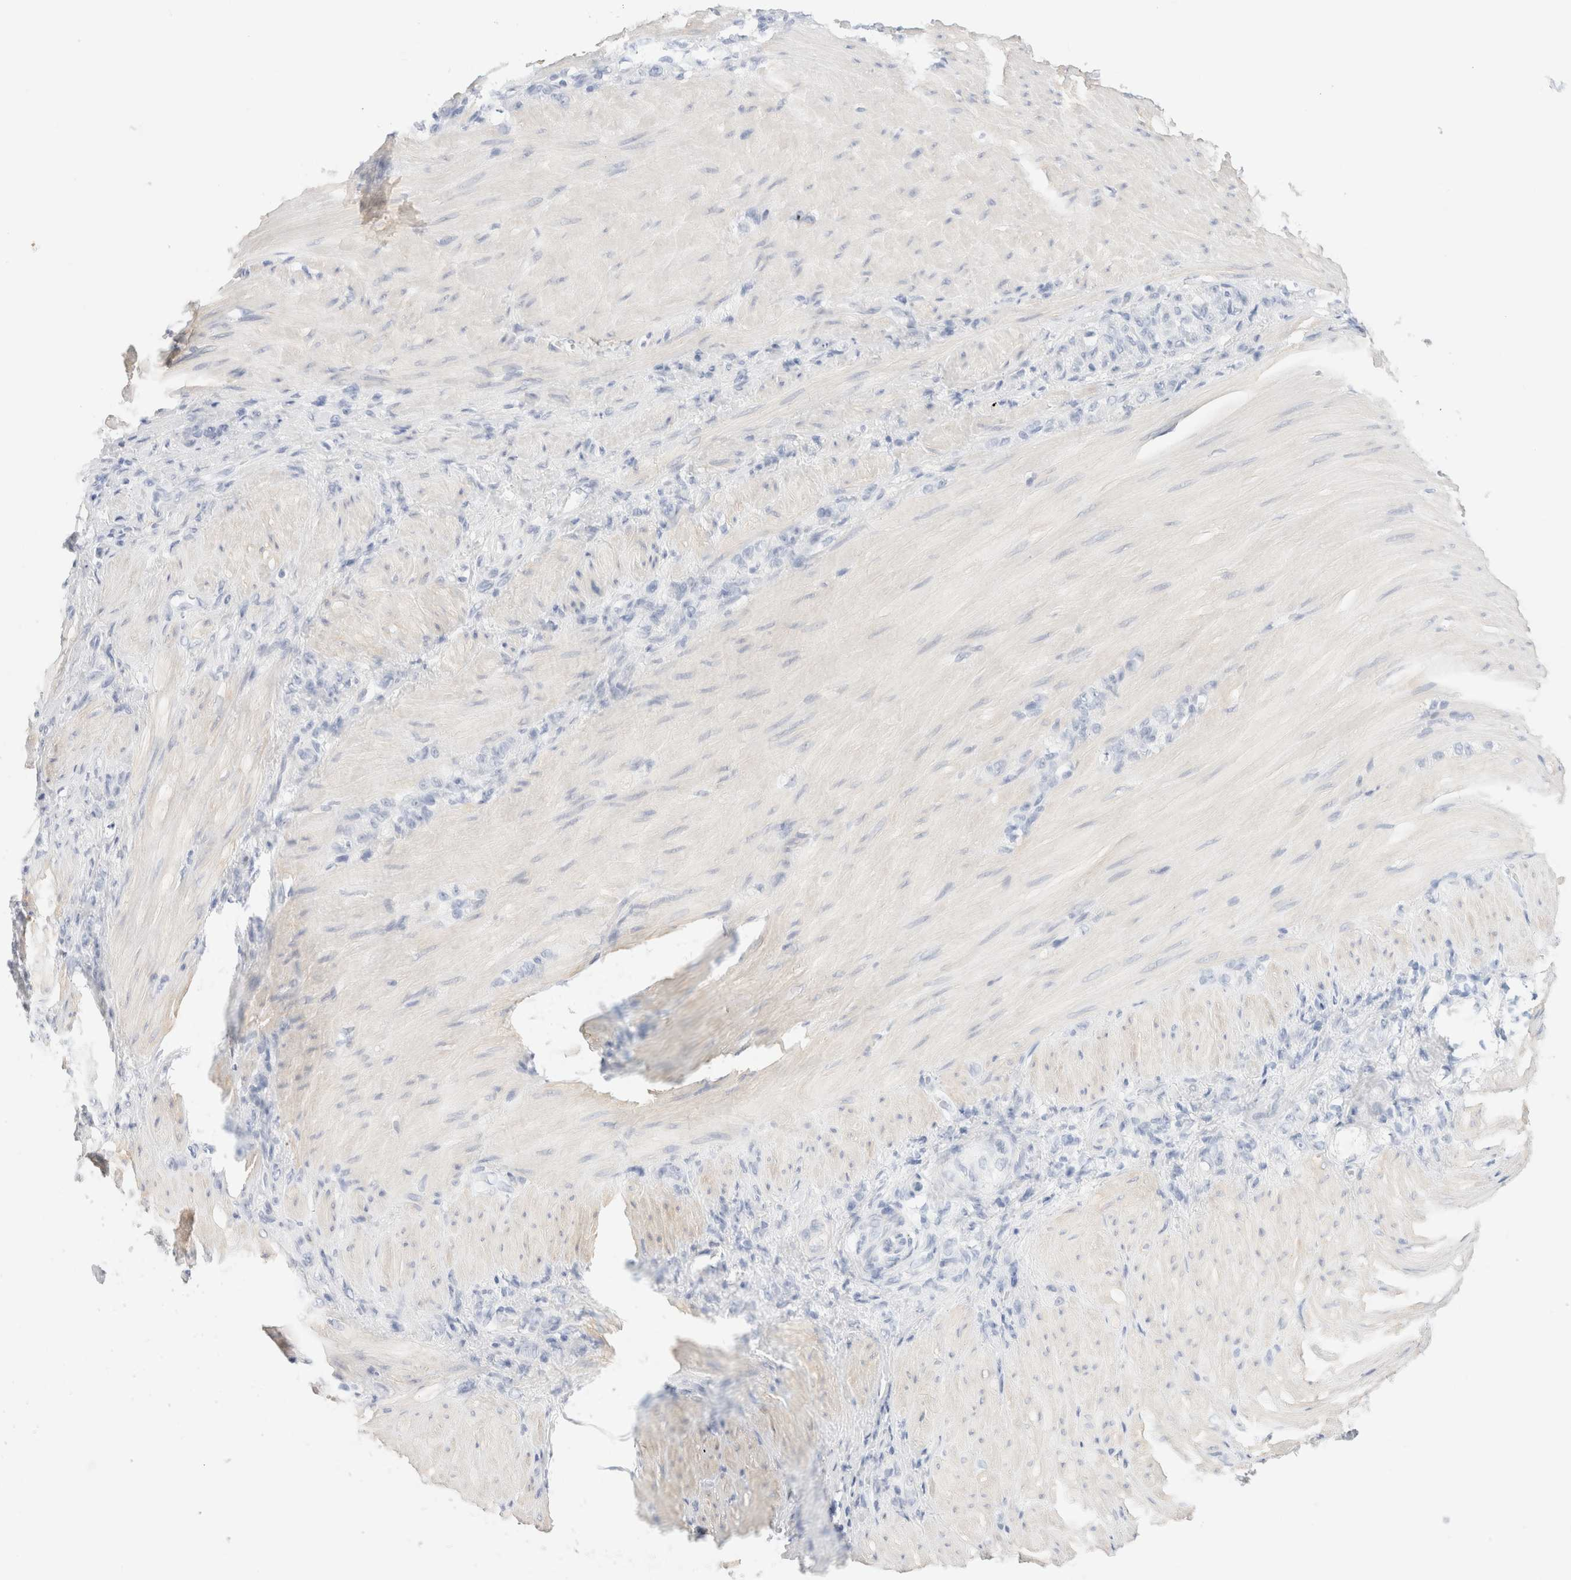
{"staining": {"intensity": "negative", "quantity": "none", "location": "none"}, "tissue": "stomach cancer", "cell_type": "Tumor cells", "image_type": "cancer", "snomed": [{"axis": "morphology", "description": "Normal tissue, NOS"}, {"axis": "morphology", "description": "Adenocarcinoma, NOS"}, {"axis": "topography", "description": "Stomach"}], "caption": "Tumor cells show no significant protein staining in adenocarcinoma (stomach).", "gene": "DPYS", "patient": {"sex": "male", "age": 82}}